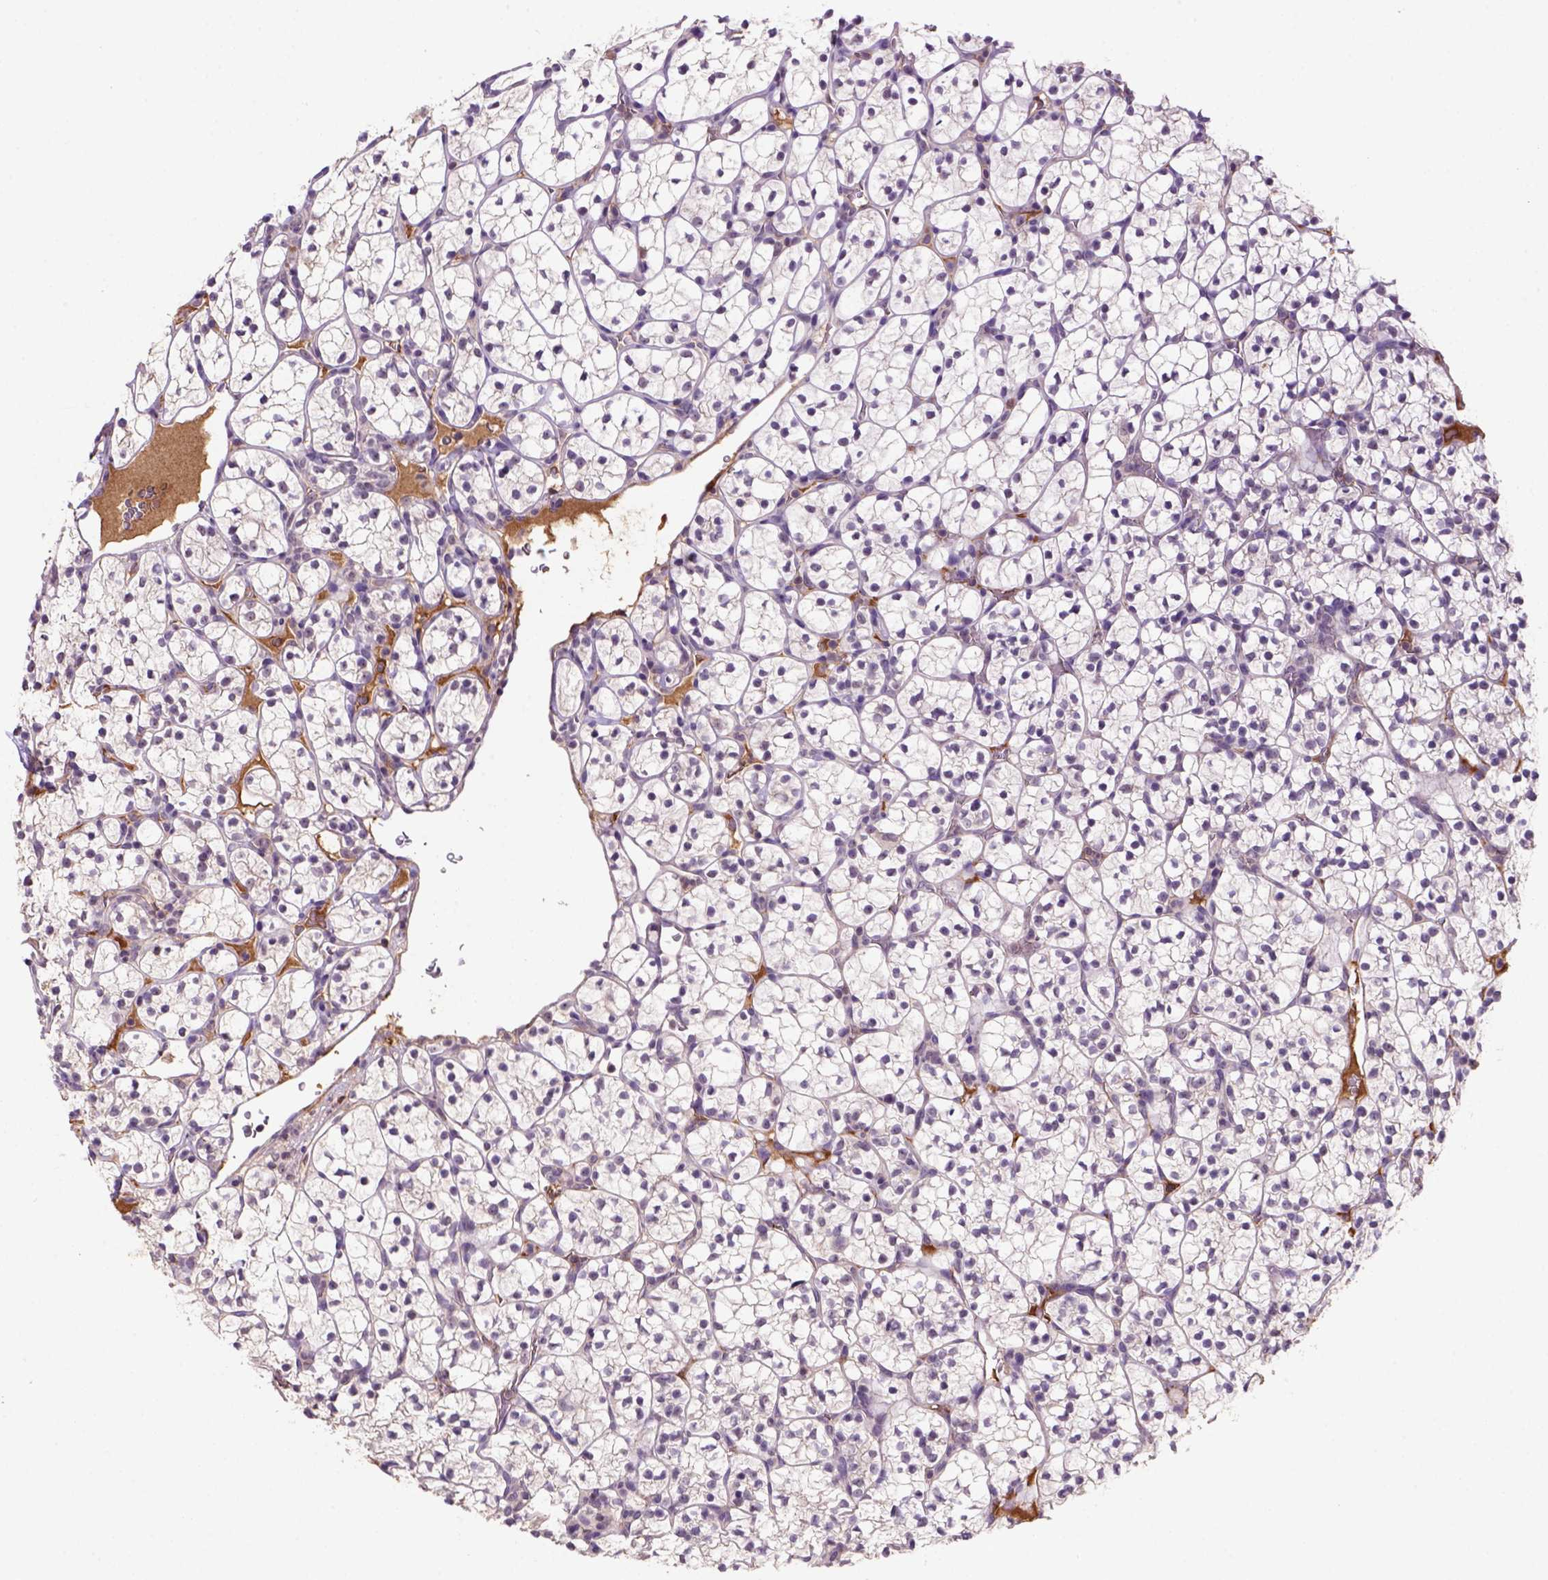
{"staining": {"intensity": "negative", "quantity": "none", "location": "none"}, "tissue": "renal cancer", "cell_type": "Tumor cells", "image_type": "cancer", "snomed": [{"axis": "morphology", "description": "Adenocarcinoma, NOS"}, {"axis": "topography", "description": "Kidney"}], "caption": "This is an immunohistochemistry (IHC) image of human adenocarcinoma (renal). There is no staining in tumor cells.", "gene": "SCML4", "patient": {"sex": "female", "age": 89}}